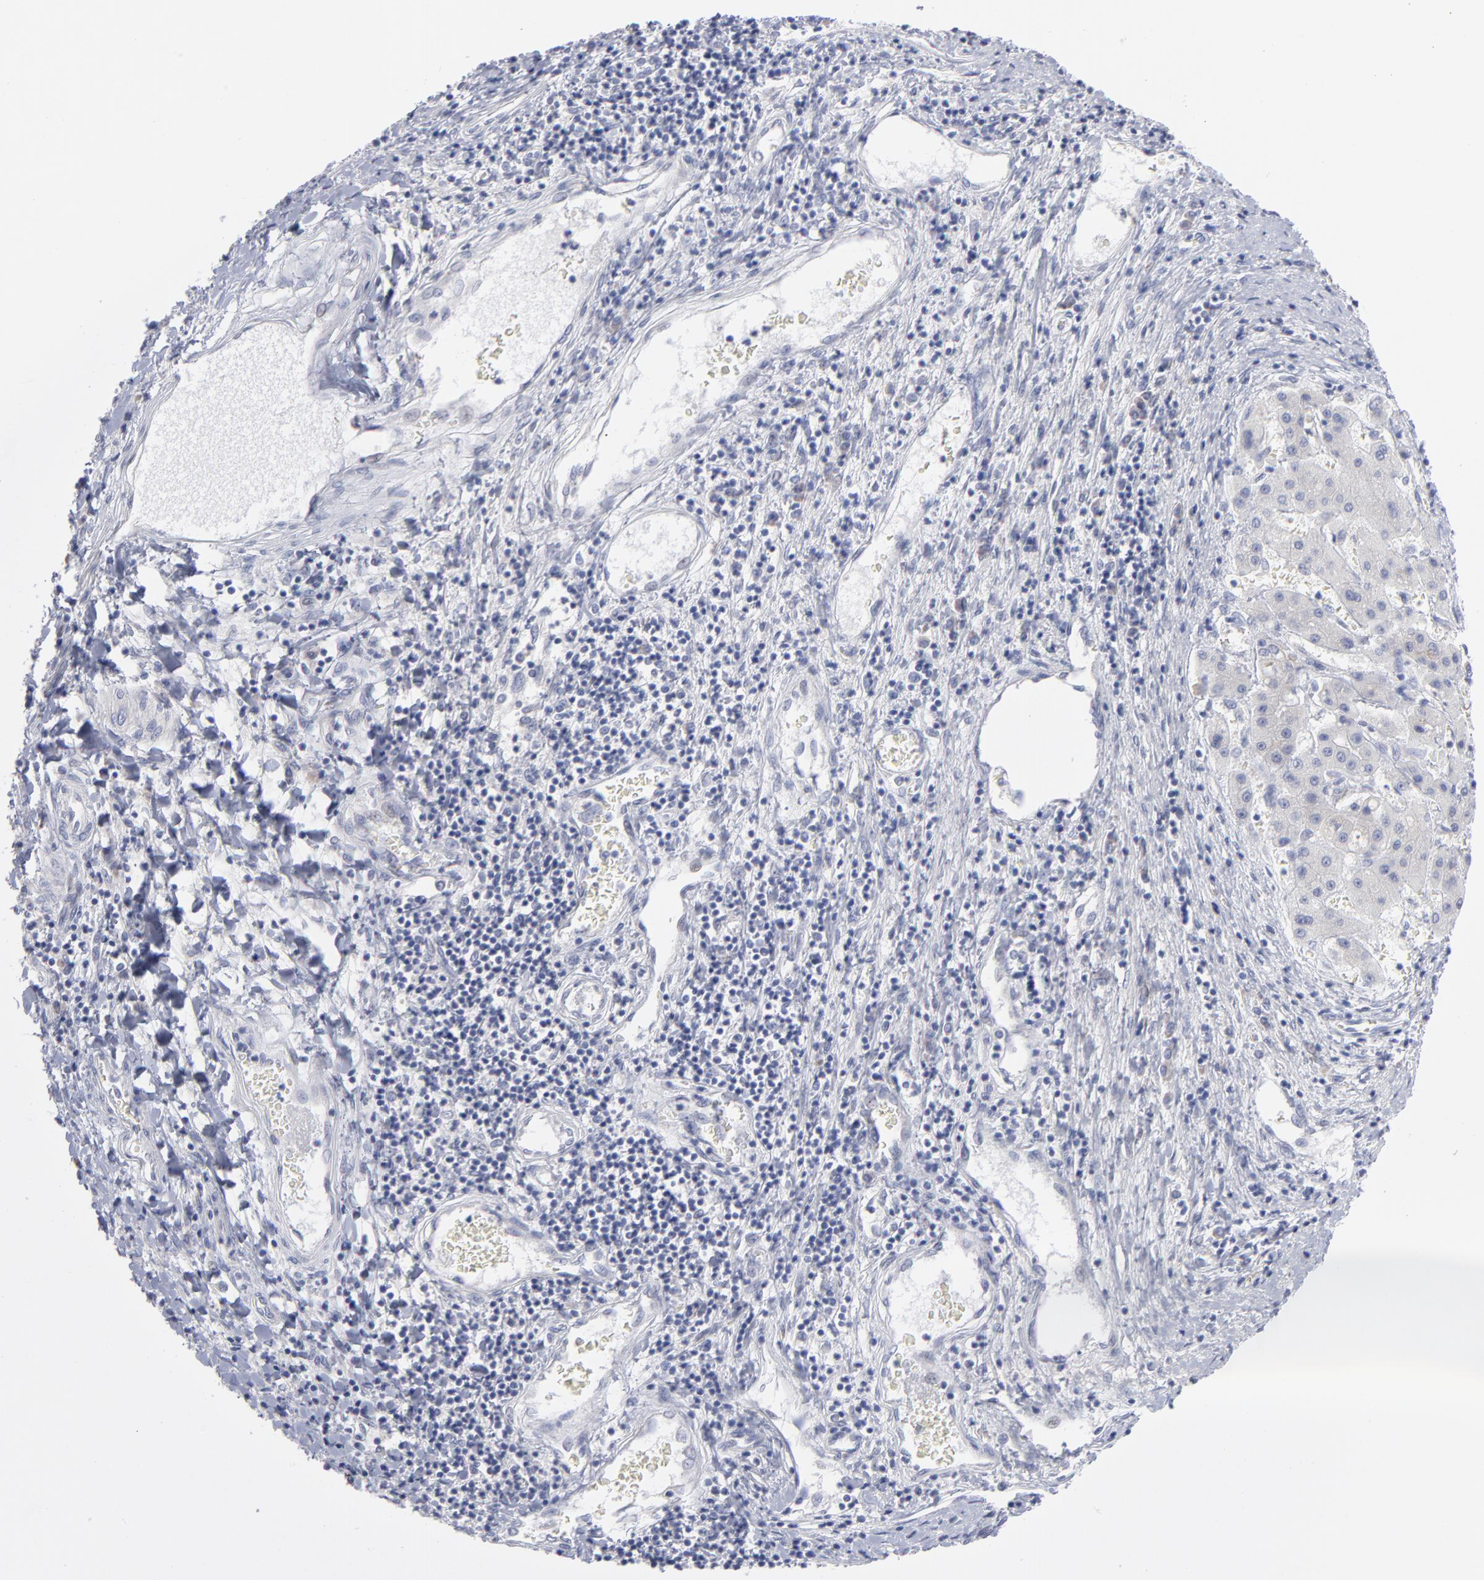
{"staining": {"intensity": "weak", "quantity": "<25%", "location": "cytoplasmic/membranous"}, "tissue": "liver cancer", "cell_type": "Tumor cells", "image_type": "cancer", "snomed": [{"axis": "morphology", "description": "Carcinoma, Hepatocellular, NOS"}, {"axis": "topography", "description": "Liver"}], "caption": "Tumor cells show no significant protein expression in hepatocellular carcinoma (liver).", "gene": "RPS24", "patient": {"sex": "male", "age": 24}}